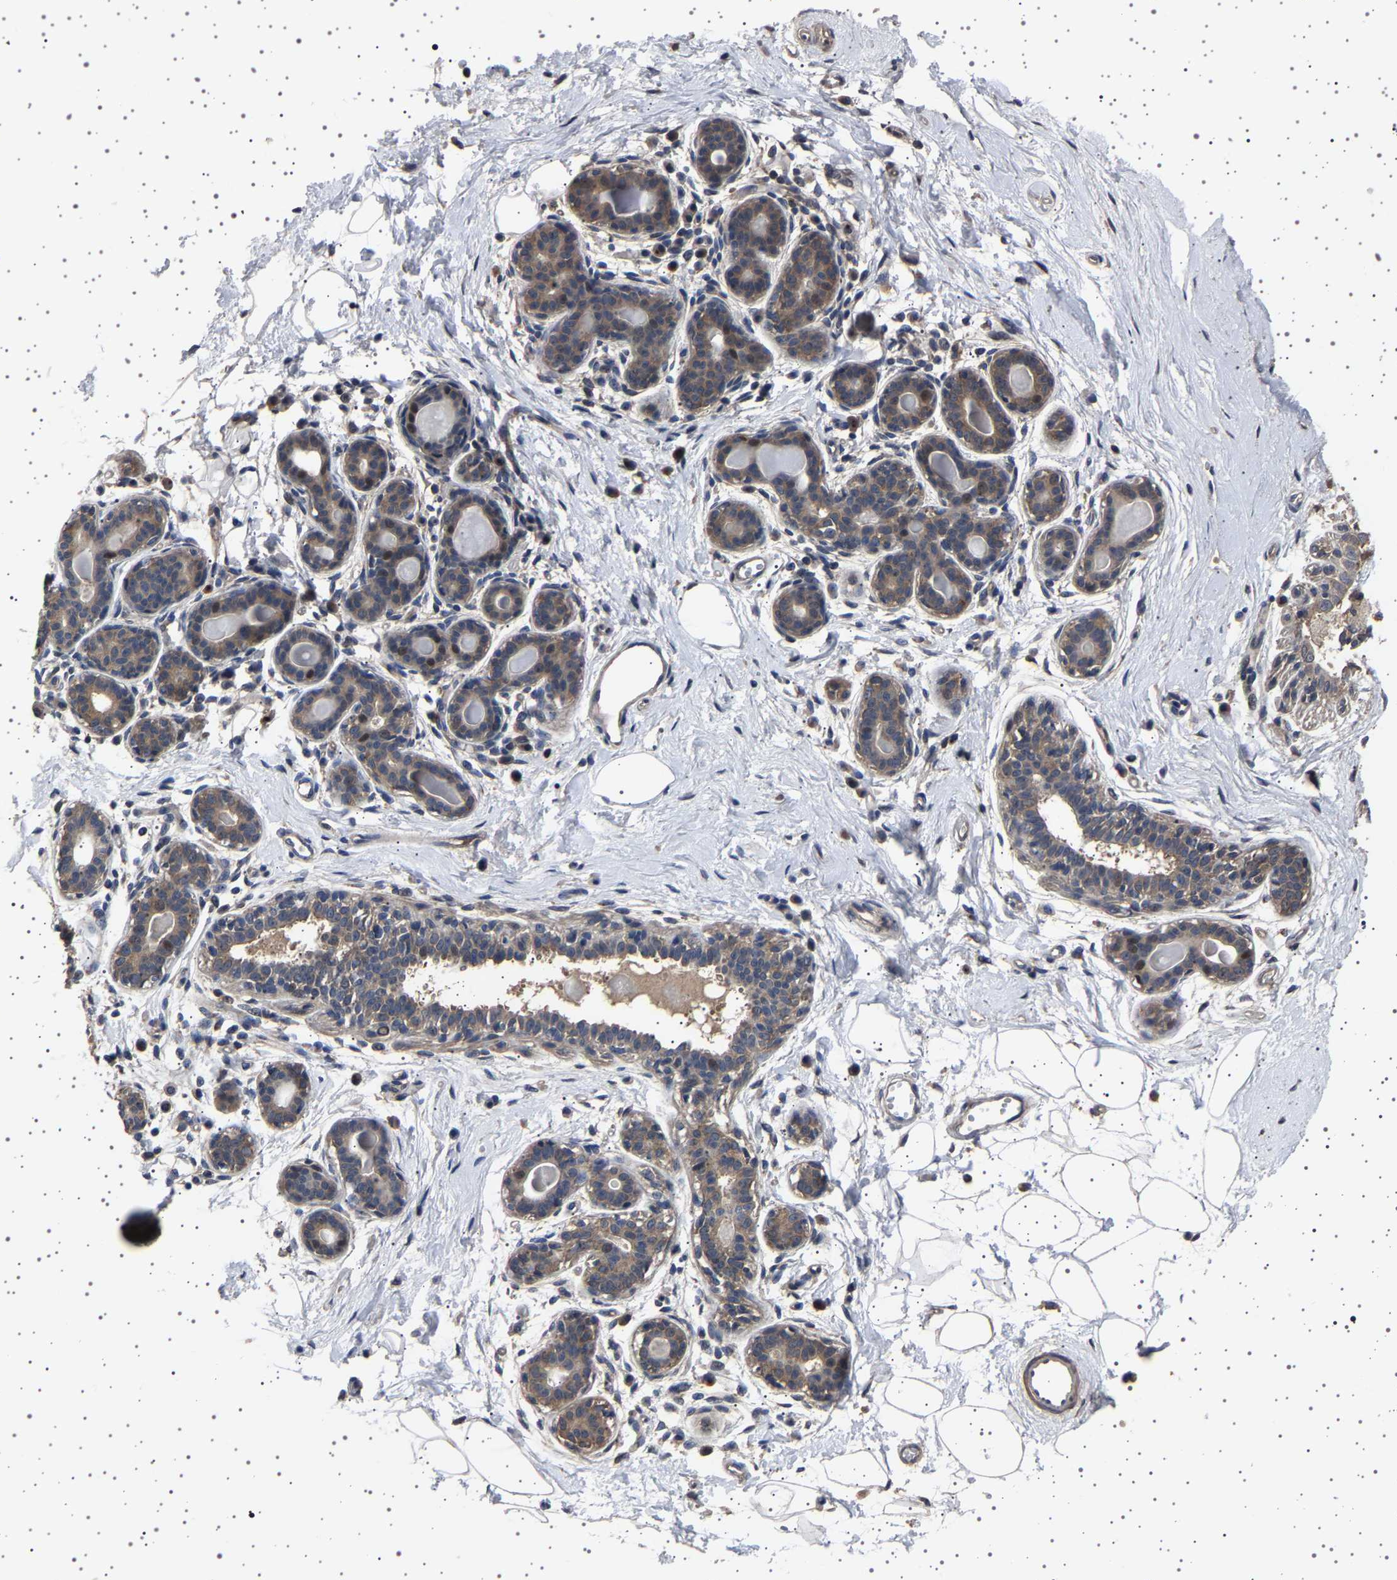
{"staining": {"intensity": "negative", "quantity": "none", "location": "none"}, "tissue": "breast", "cell_type": "Adipocytes", "image_type": "normal", "snomed": [{"axis": "morphology", "description": "Normal tissue, NOS"}, {"axis": "topography", "description": "Breast"}], "caption": "DAB (3,3'-diaminobenzidine) immunohistochemical staining of benign breast reveals no significant positivity in adipocytes.", "gene": "NCKAP1", "patient": {"sex": "female", "age": 45}}